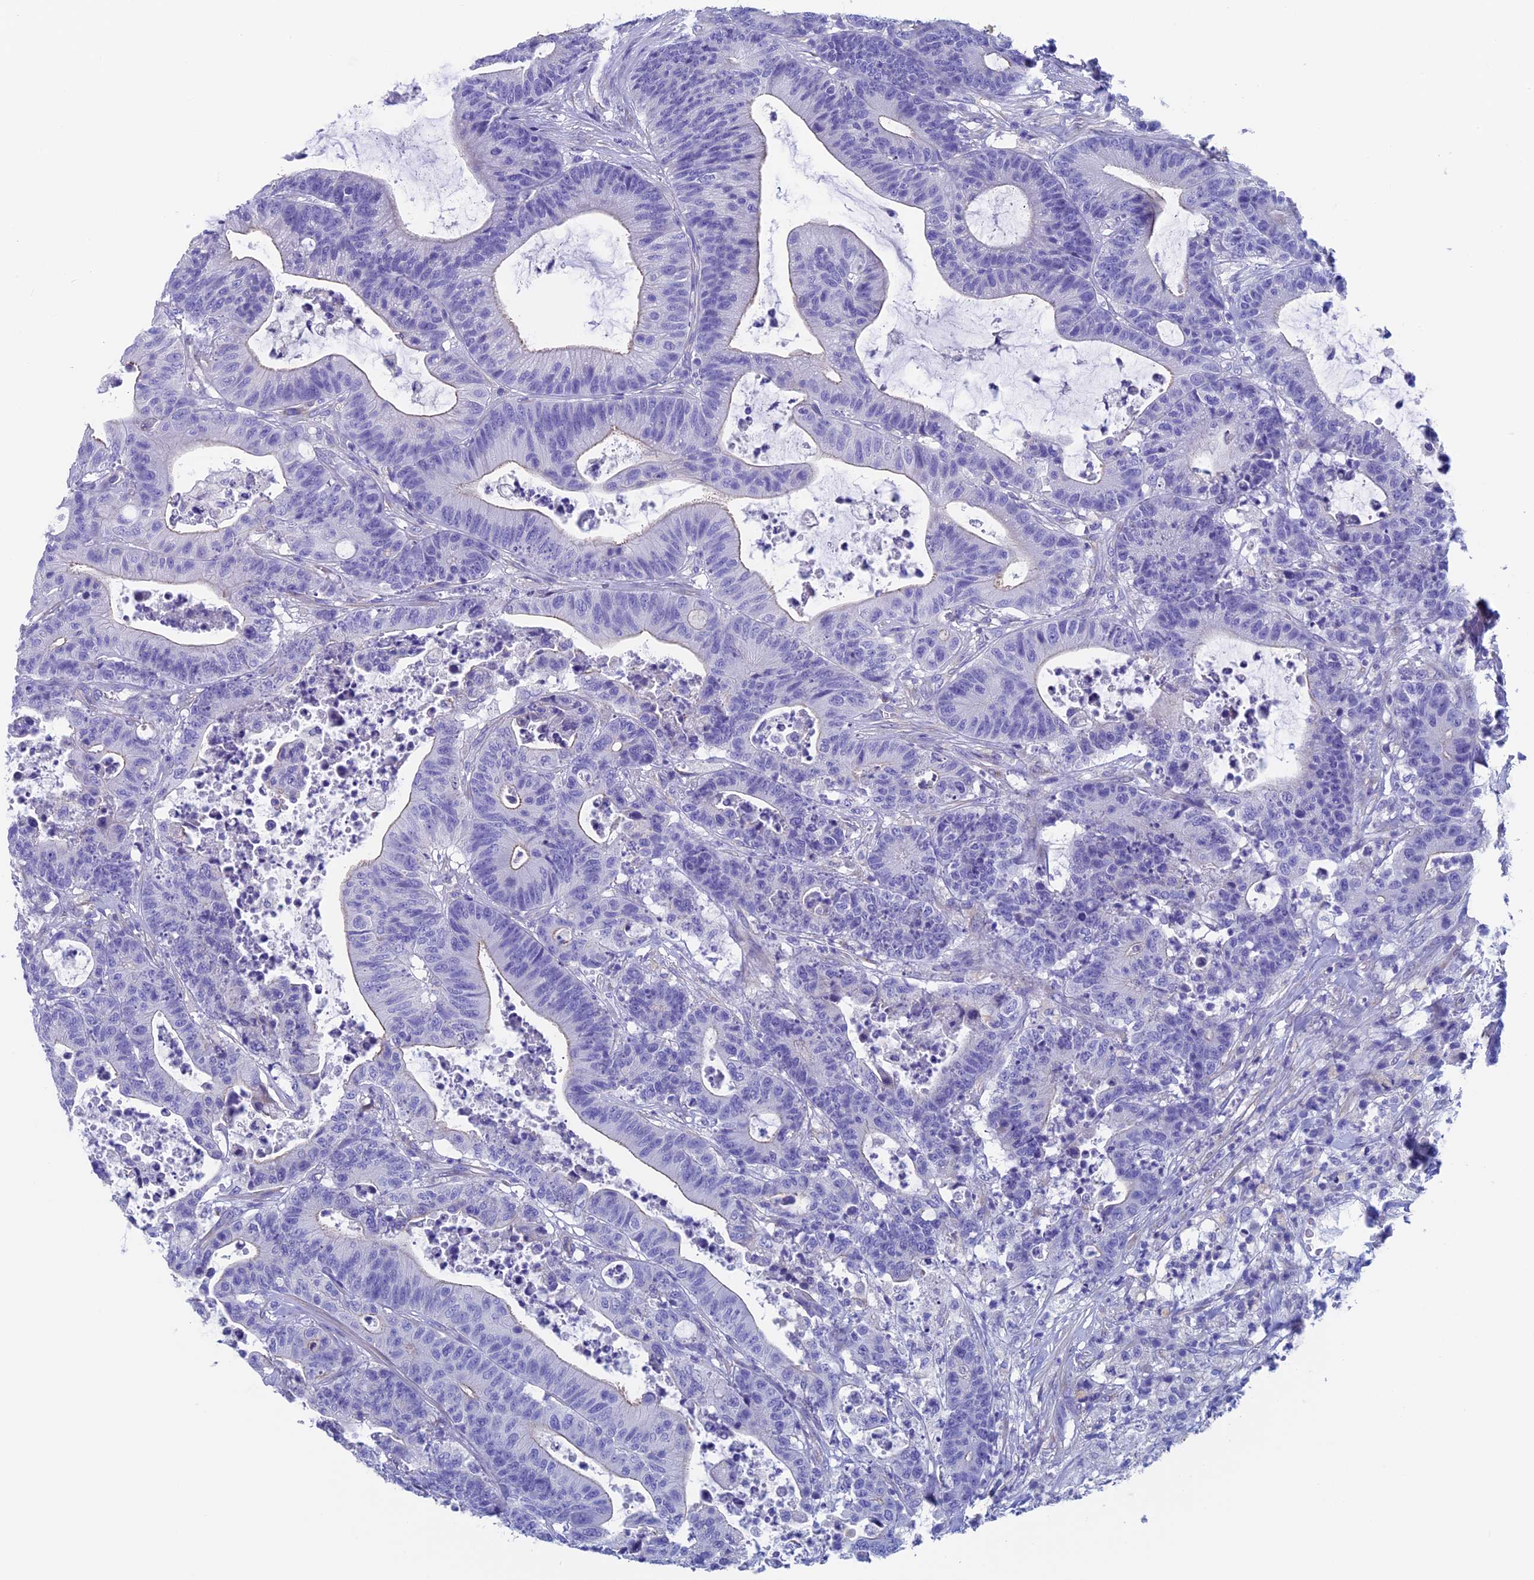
{"staining": {"intensity": "negative", "quantity": "none", "location": "none"}, "tissue": "colorectal cancer", "cell_type": "Tumor cells", "image_type": "cancer", "snomed": [{"axis": "morphology", "description": "Adenocarcinoma, NOS"}, {"axis": "topography", "description": "Colon"}], "caption": "Colorectal adenocarcinoma was stained to show a protein in brown. There is no significant staining in tumor cells.", "gene": "ADH7", "patient": {"sex": "female", "age": 84}}